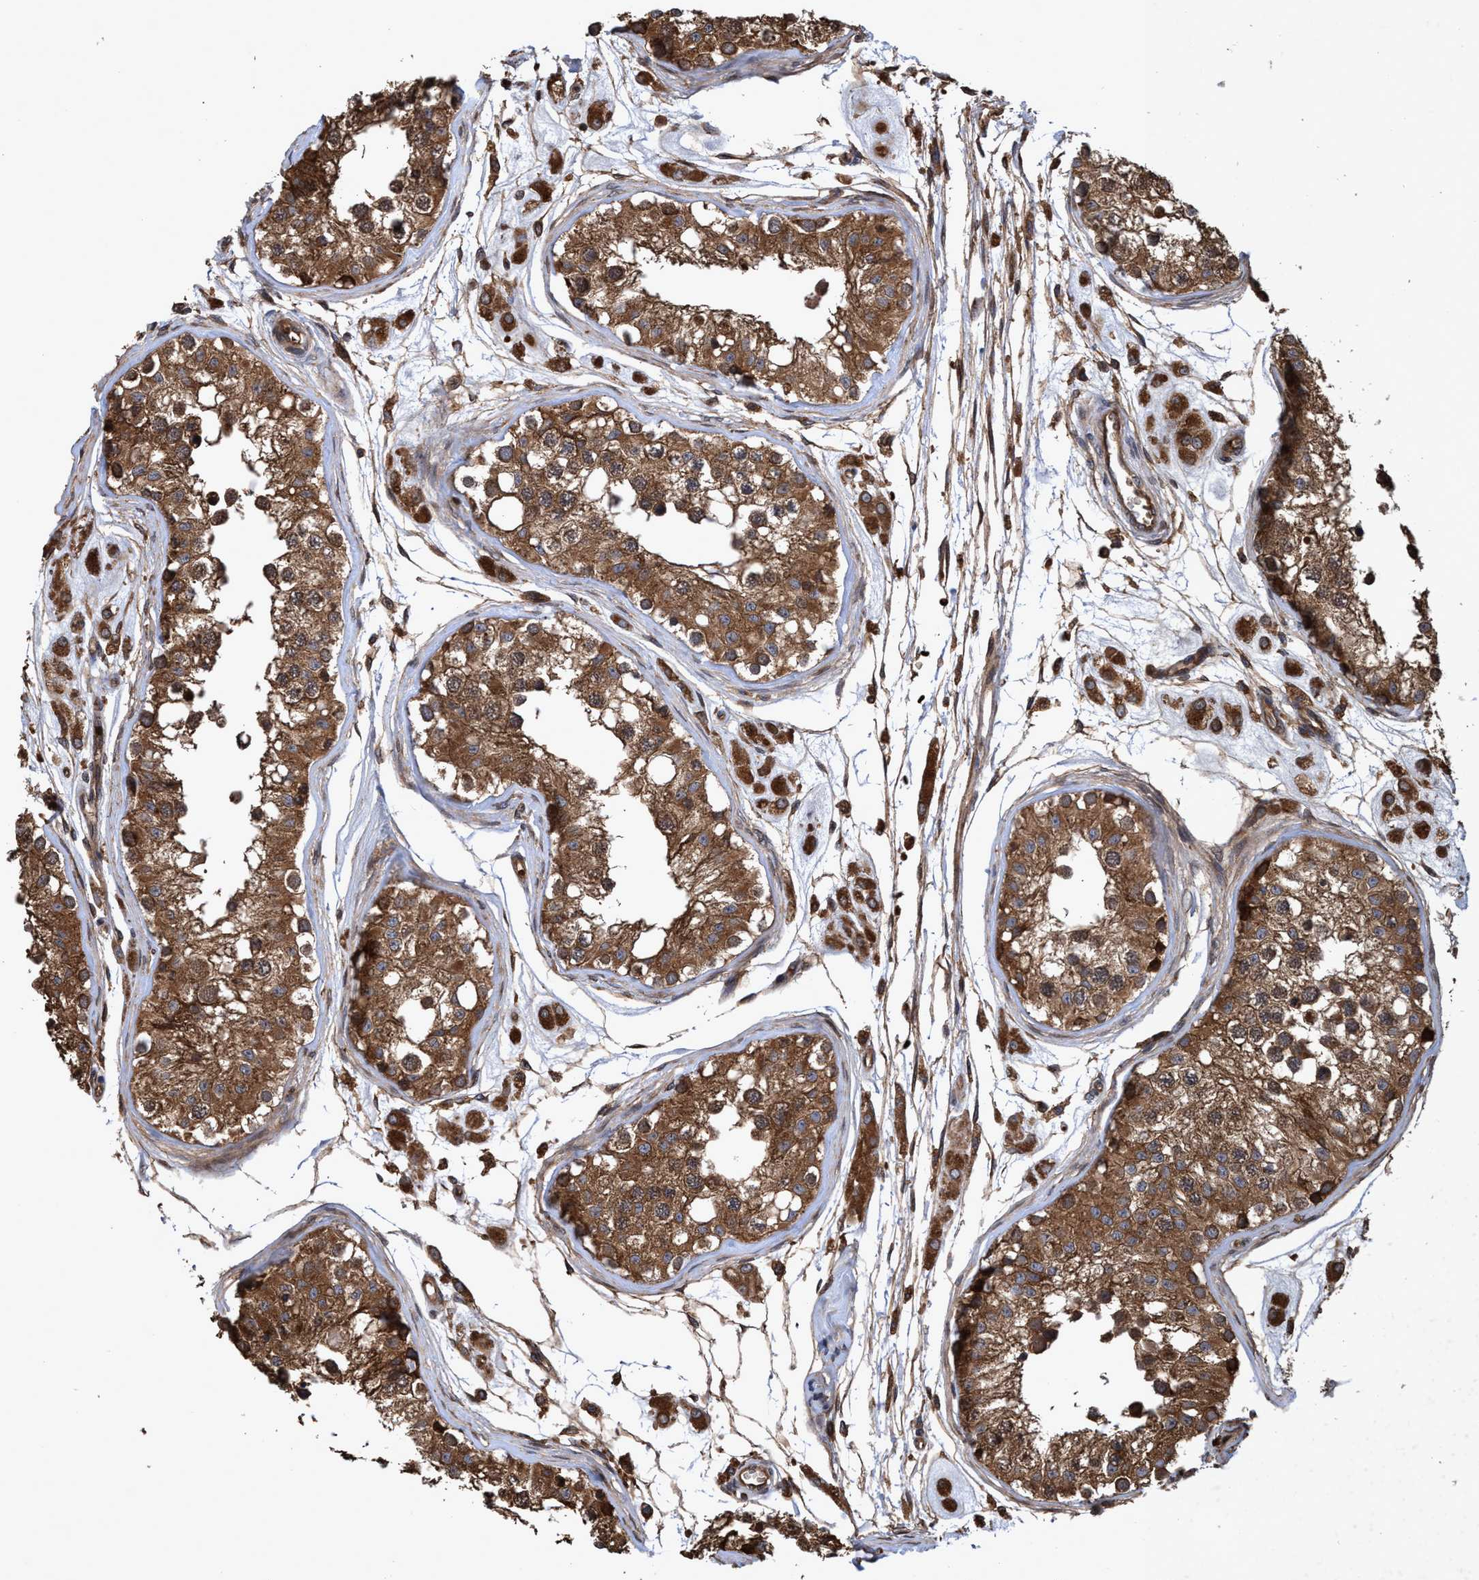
{"staining": {"intensity": "strong", "quantity": ">75%", "location": "cytoplasmic/membranous"}, "tissue": "testis", "cell_type": "Cells in seminiferous ducts", "image_type": "normal", "snomed": [{"axis": "morphology", "description": "Normal tissue, NOS"}, {"axis": "morphology", "description": "Adenocarcinoma, metastatic, NOS"}, {"axis": "topography", "description": "Testis"}], "caption": "The histopathology image reveals a brown stain indicating the presence of a protein in the cytoplasmic/membranous of cells in seminiferous ducts in testis.", "gene": "CHMP6", "patient": {"sex": "male", "age": 26}}